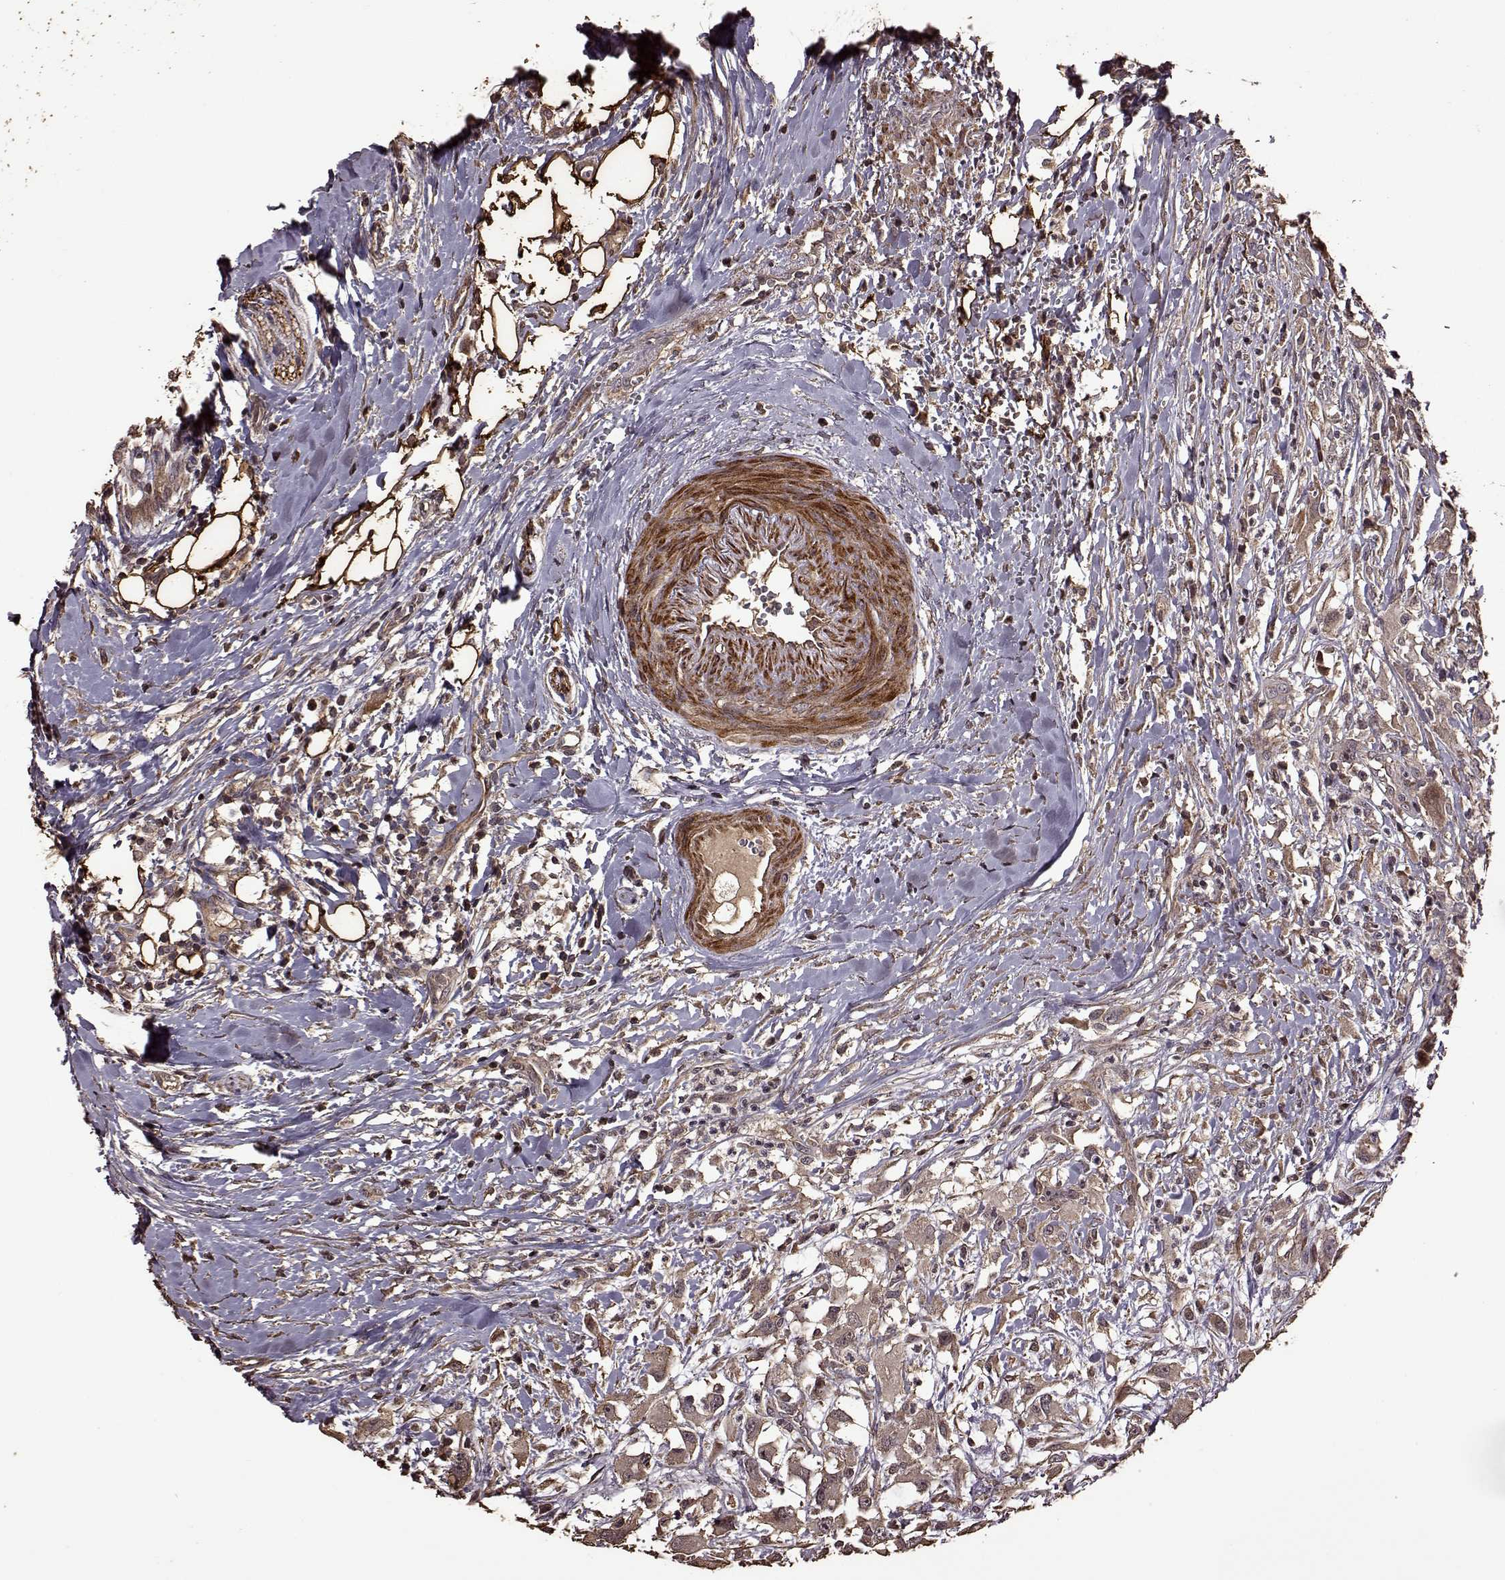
{"staining": {"intensity": "weak", "quantity": "25%-75%", "location": "cytoplasmic/membranous"}, "tissue": "head and neck cancer", "cell_type": "Tumor cells", "image_type": "cancer", "snomed": [{"axis": "morphology", "description": "Squamous cell carcinoma, NOS"}, {"axis": "morphology", "description": "Squamous cell carcinoma, metastatic, NOS"}, {"axis": "topography", "description": "Oral tissue"}, {"axis": "topography", "description": "Head-Neck"}], "caption": "Tumor cells demonstrate low levels of weak cytoplasmic/membranous staining in approximately 25%-75% of cells in human head and neck cancer (metastatic squamous cell carcinoma).", "gene": "FBXW11", "patient": {"sex": "female", "age": 85}}